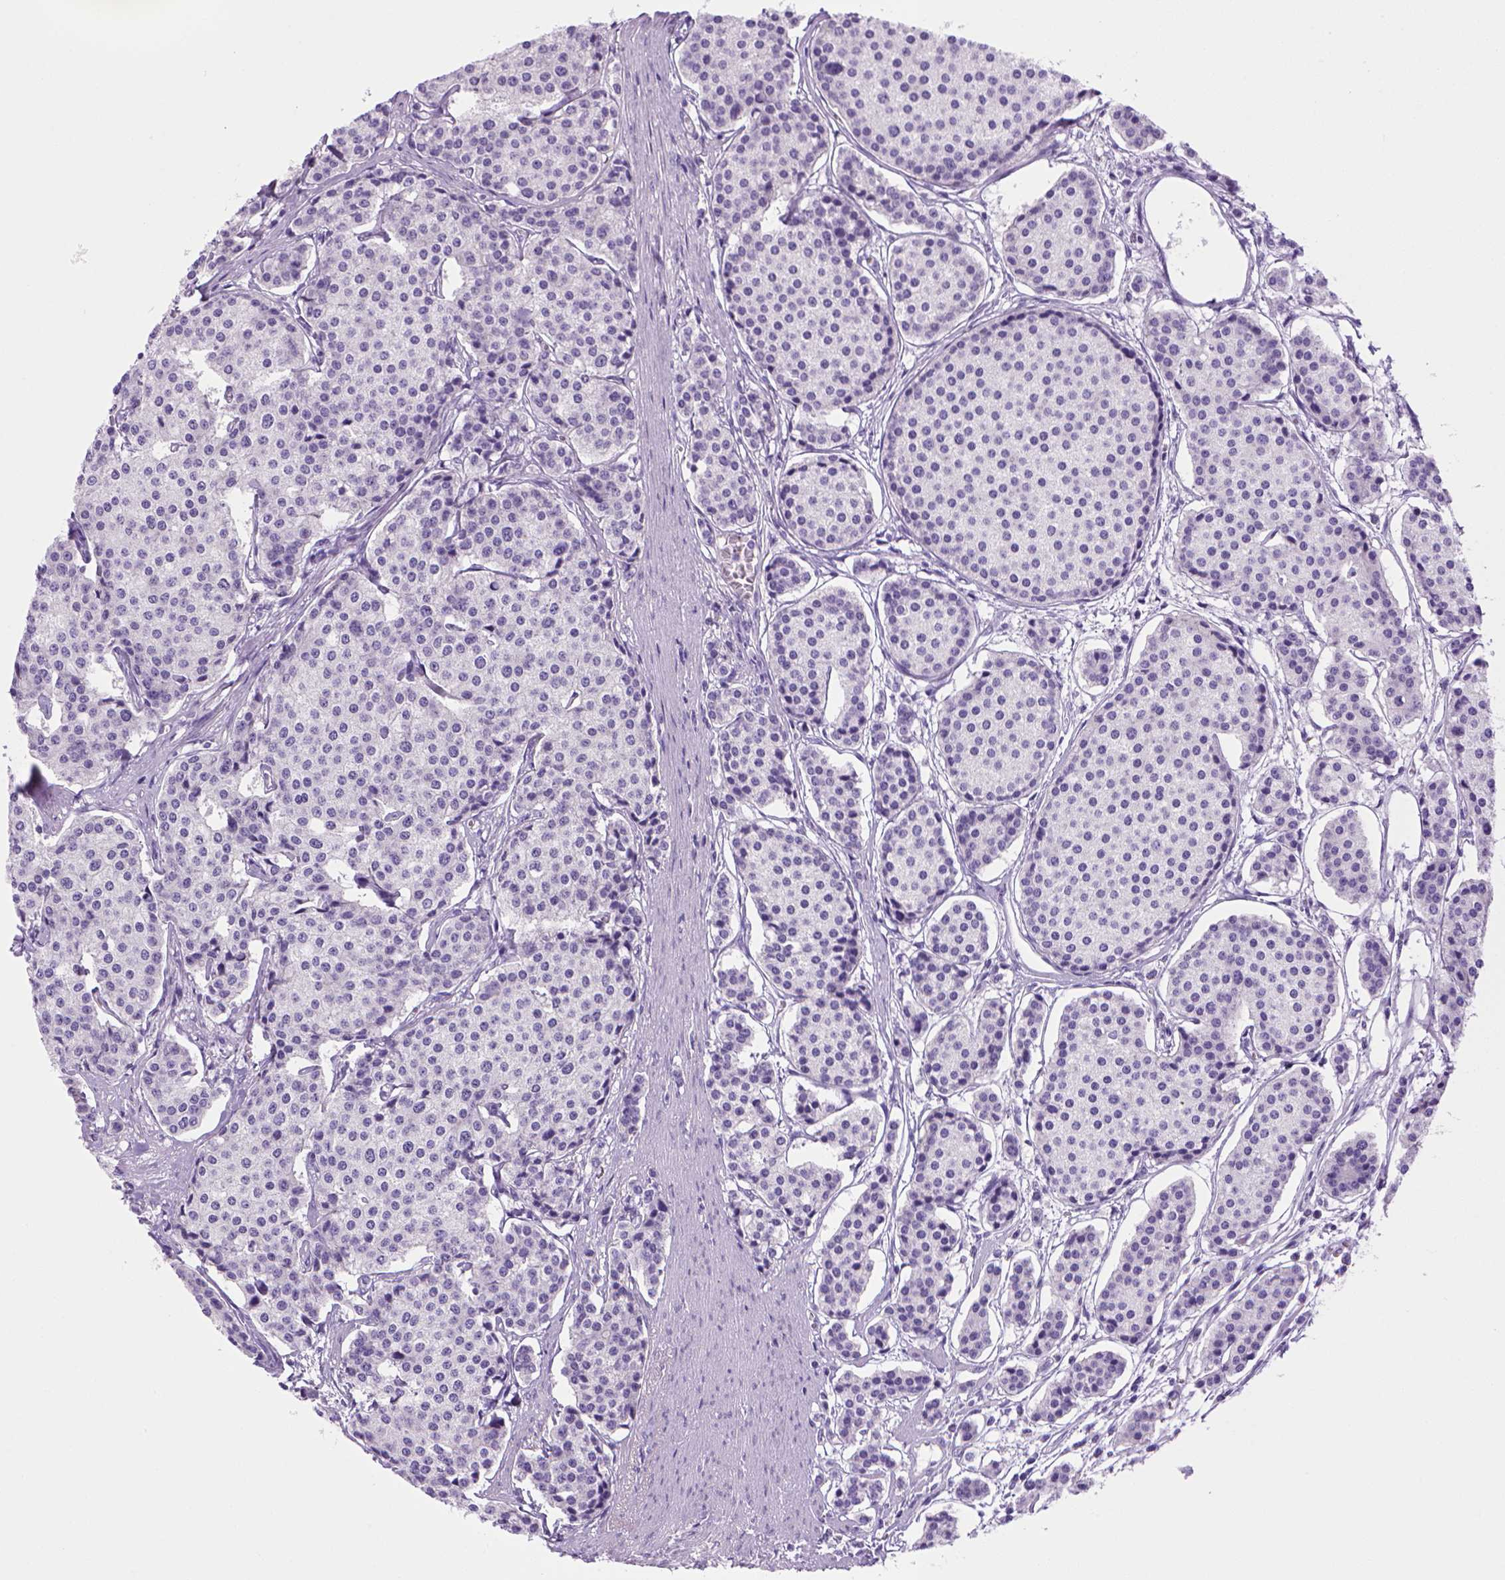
{"staining": {"intensity": "negative", "quantity": "none", "location": "none"}, "tissue": "carcinoid", "cell_type": "Tumor cells", "image_type": "cancer", "snomed": [{"axis": "morphology", "description": "Carcinoid, malignant, NOS"}, {"axis": "topography", "description": "Small intestine"}], "caption": "High magnification brightfield microscopy of carcinoid stained with DAB (3,3'-diaminobenzidine) (brown) and counterstained with hematoxylin (blue): tumor cells show no significant staining.", "gene": "SGCG", "patient": {"sex": "female", "age": 65}}